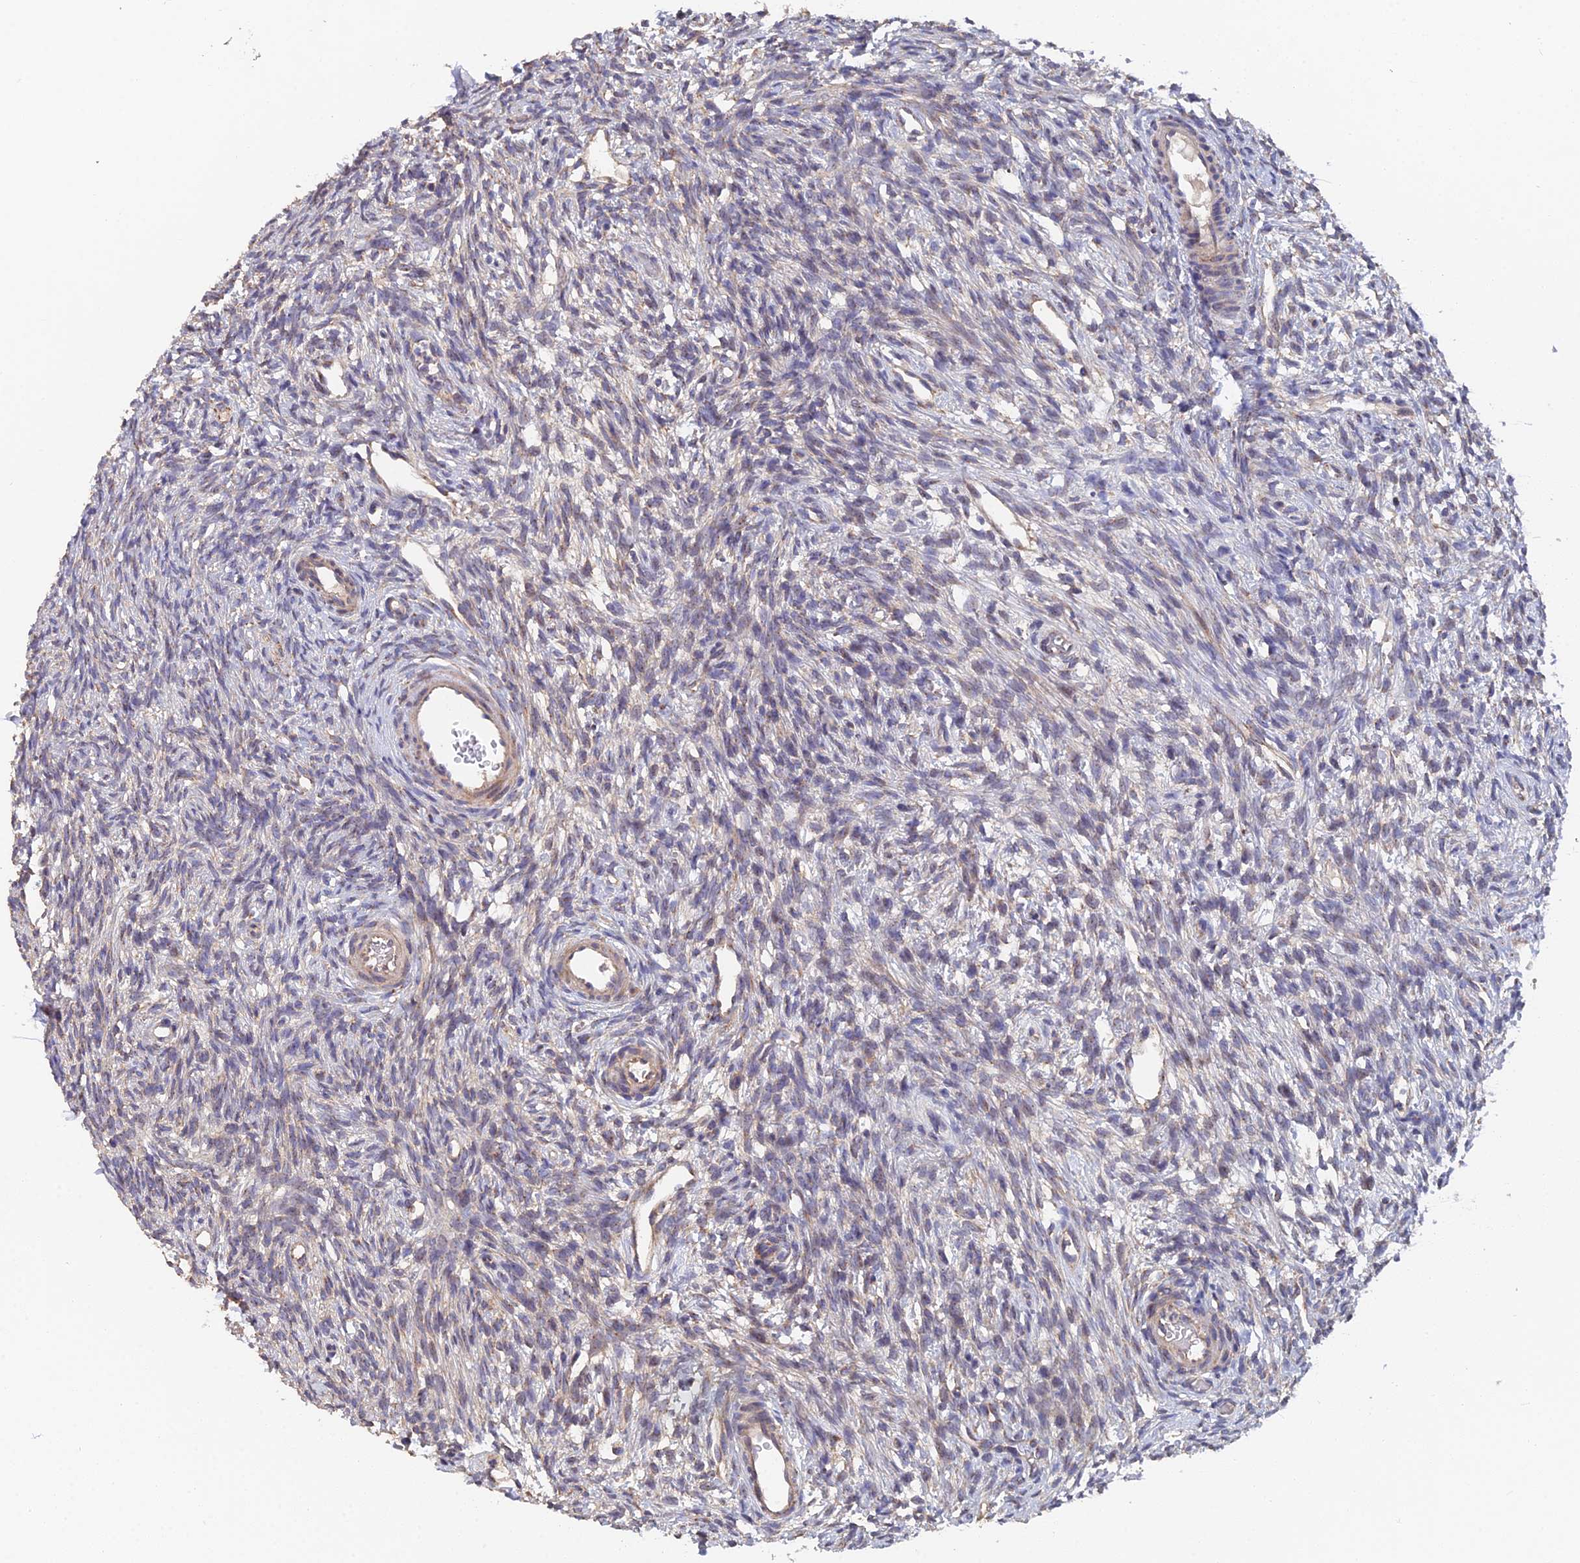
{"staining": {"intensity": "moderate", "quantity": "25%-75%", "location": "cytoplasmic/membranous"}, "tissue": "ovary", "cell_type": "Ovarian stroma cells", "image_type": "normal", "snomed": [{"axis": "morphology", "description": "Normal tissue, NOS"}, {"axis": "topography", "description": "Ovary"}], "caption": "Ovary stained with immunohistochemistry (IHC) reveals moderate cytoplasmic/membranous positivity in approximately 25%-75% of ovarian stroma cells.", "gene": "ECSIT", "patient": {"sex": "female", "age": 33}}